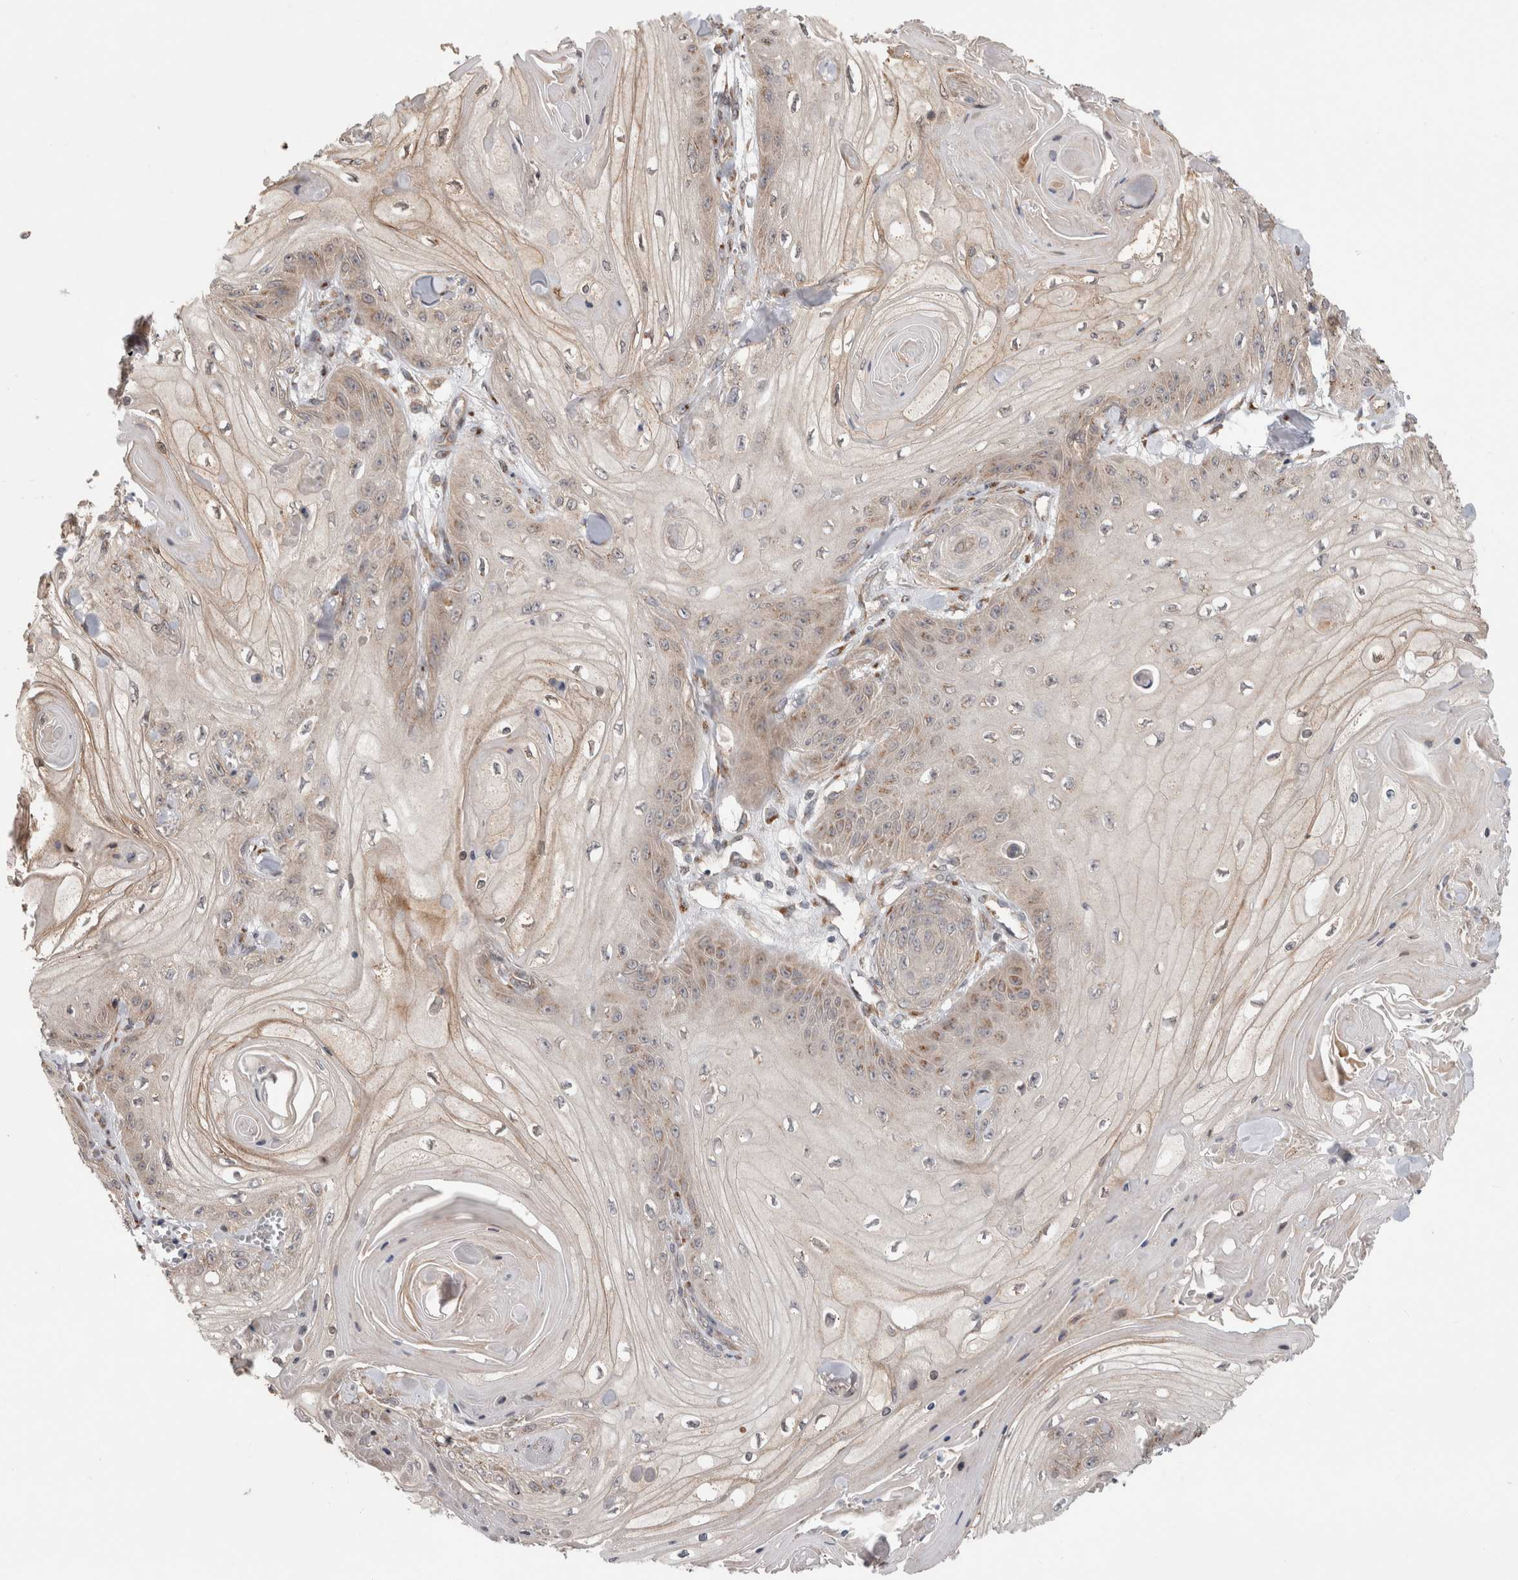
{"staining": {"intensity": "moderate", "quantity": "<25%", "location": "cytoplasmic/membranous"}, "tissue": "skin cancer", "cell_type": "Tumor cells", "image_type": "cancer", "snomed": [{"axis": "morphology", "description": "Squamous cell carcinoma, NOS"}, {"axis": "topography", "description": "Skin"}], "caption": "DAB (3,3'-diaminobenzidine) immunohistochemical staining of squamous cell carcinoma (skin) demonstrates moderate cytoplasmic/membranous protein expression in about <25% of tumor cells.", "gene": "TRIM5", "patient": {"sex": "male", "age": 74}}